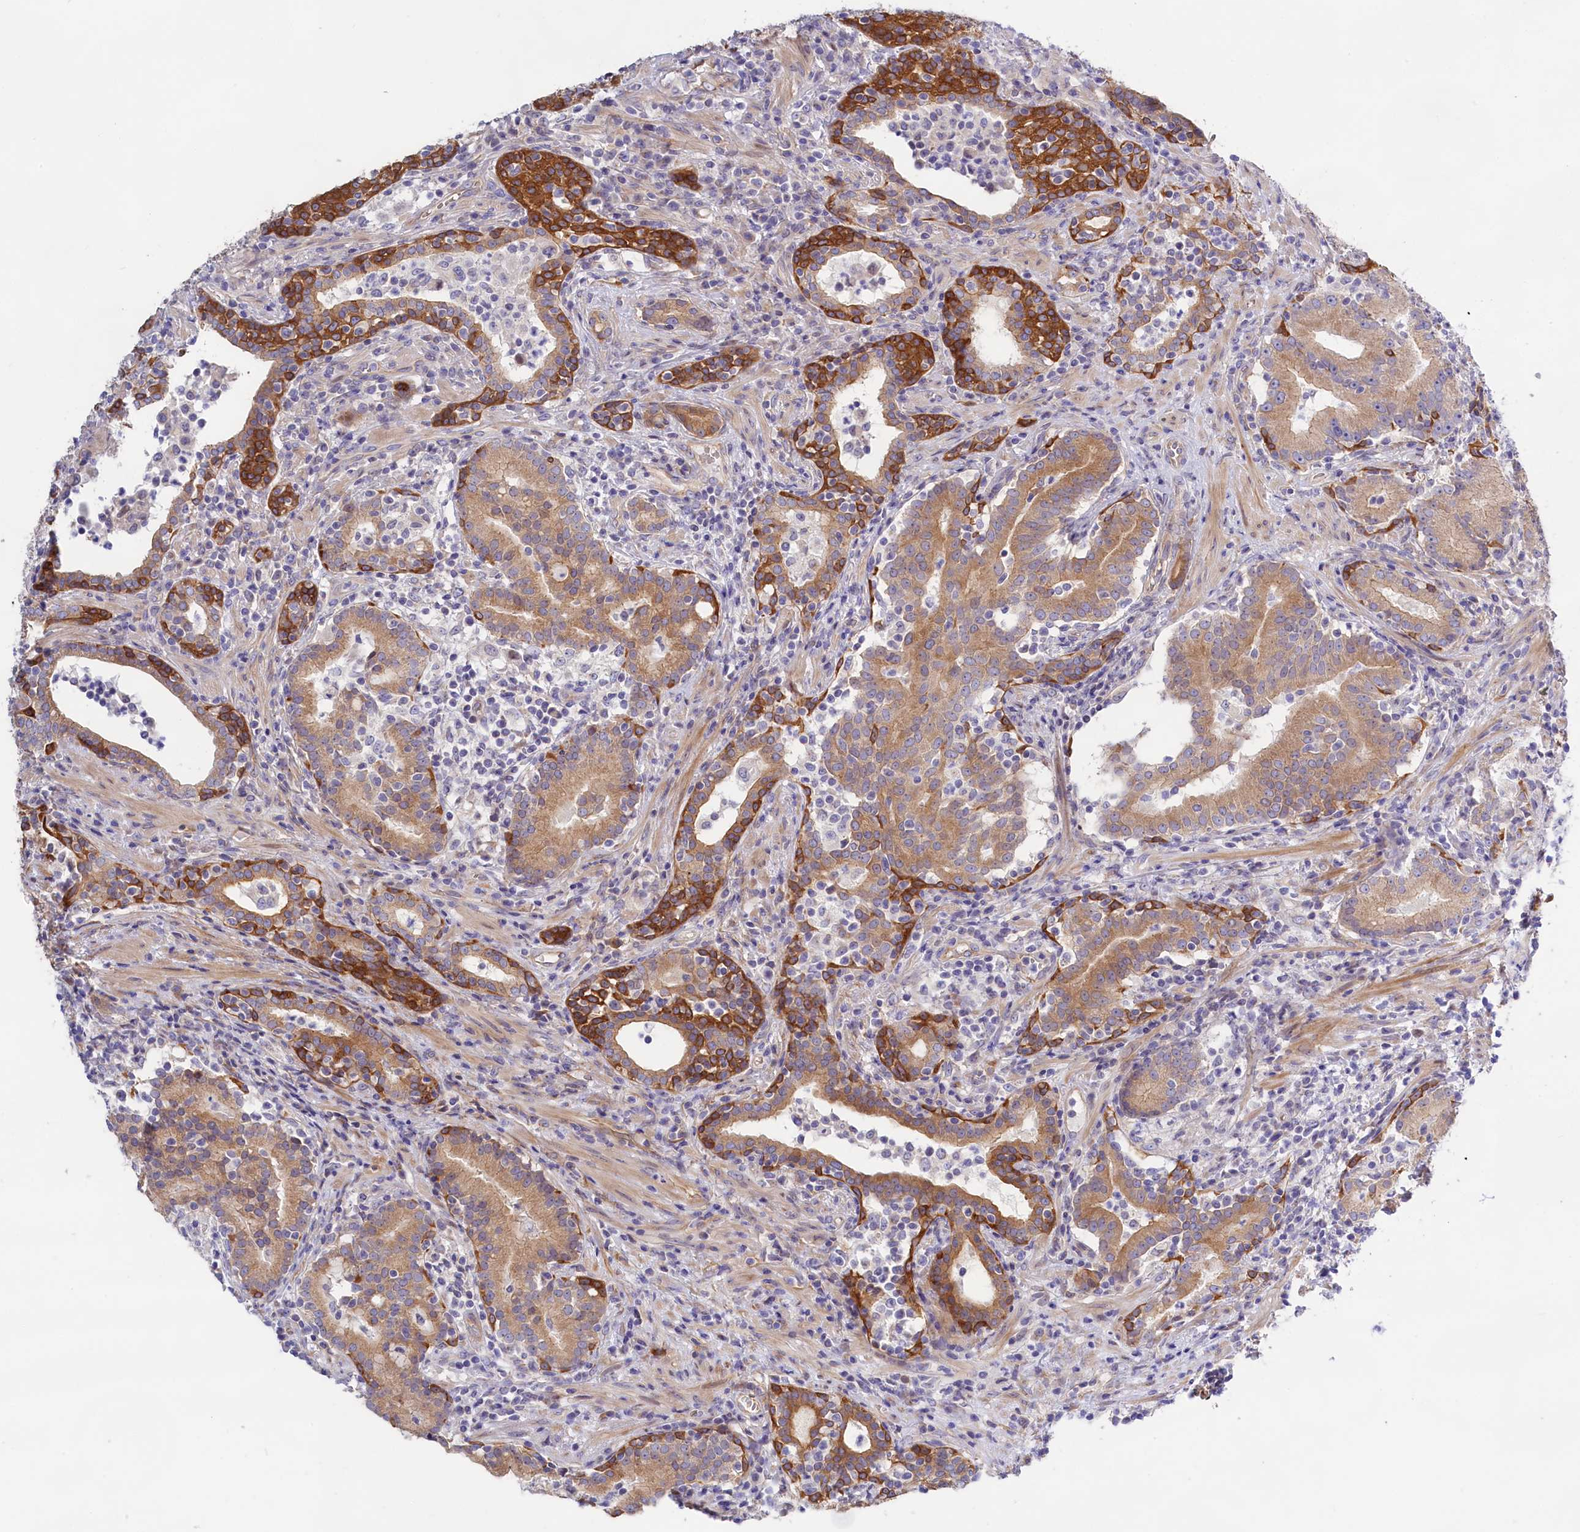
{"staining": {"intensity": "strong", "quantity": "<25%", "location": "cytoplasmic/membranous"}, "tissue": "prostate cancer", "cell_type": "Tumor cells", "image_type": "cancer", "snomed": [{"axis": "morphology", "description": "Adenocarcinoma, High grade"}, {"axis": "topography", "description": "Prostate"}], "caption": "Immunohistochemical staining of human prostate cancer displays strong cytoplasmic/membranous protein expression in approximately <25% of tumor cells.", "gene": "PPP1R13L", "patient": {"sex": "male", "age": 67}}